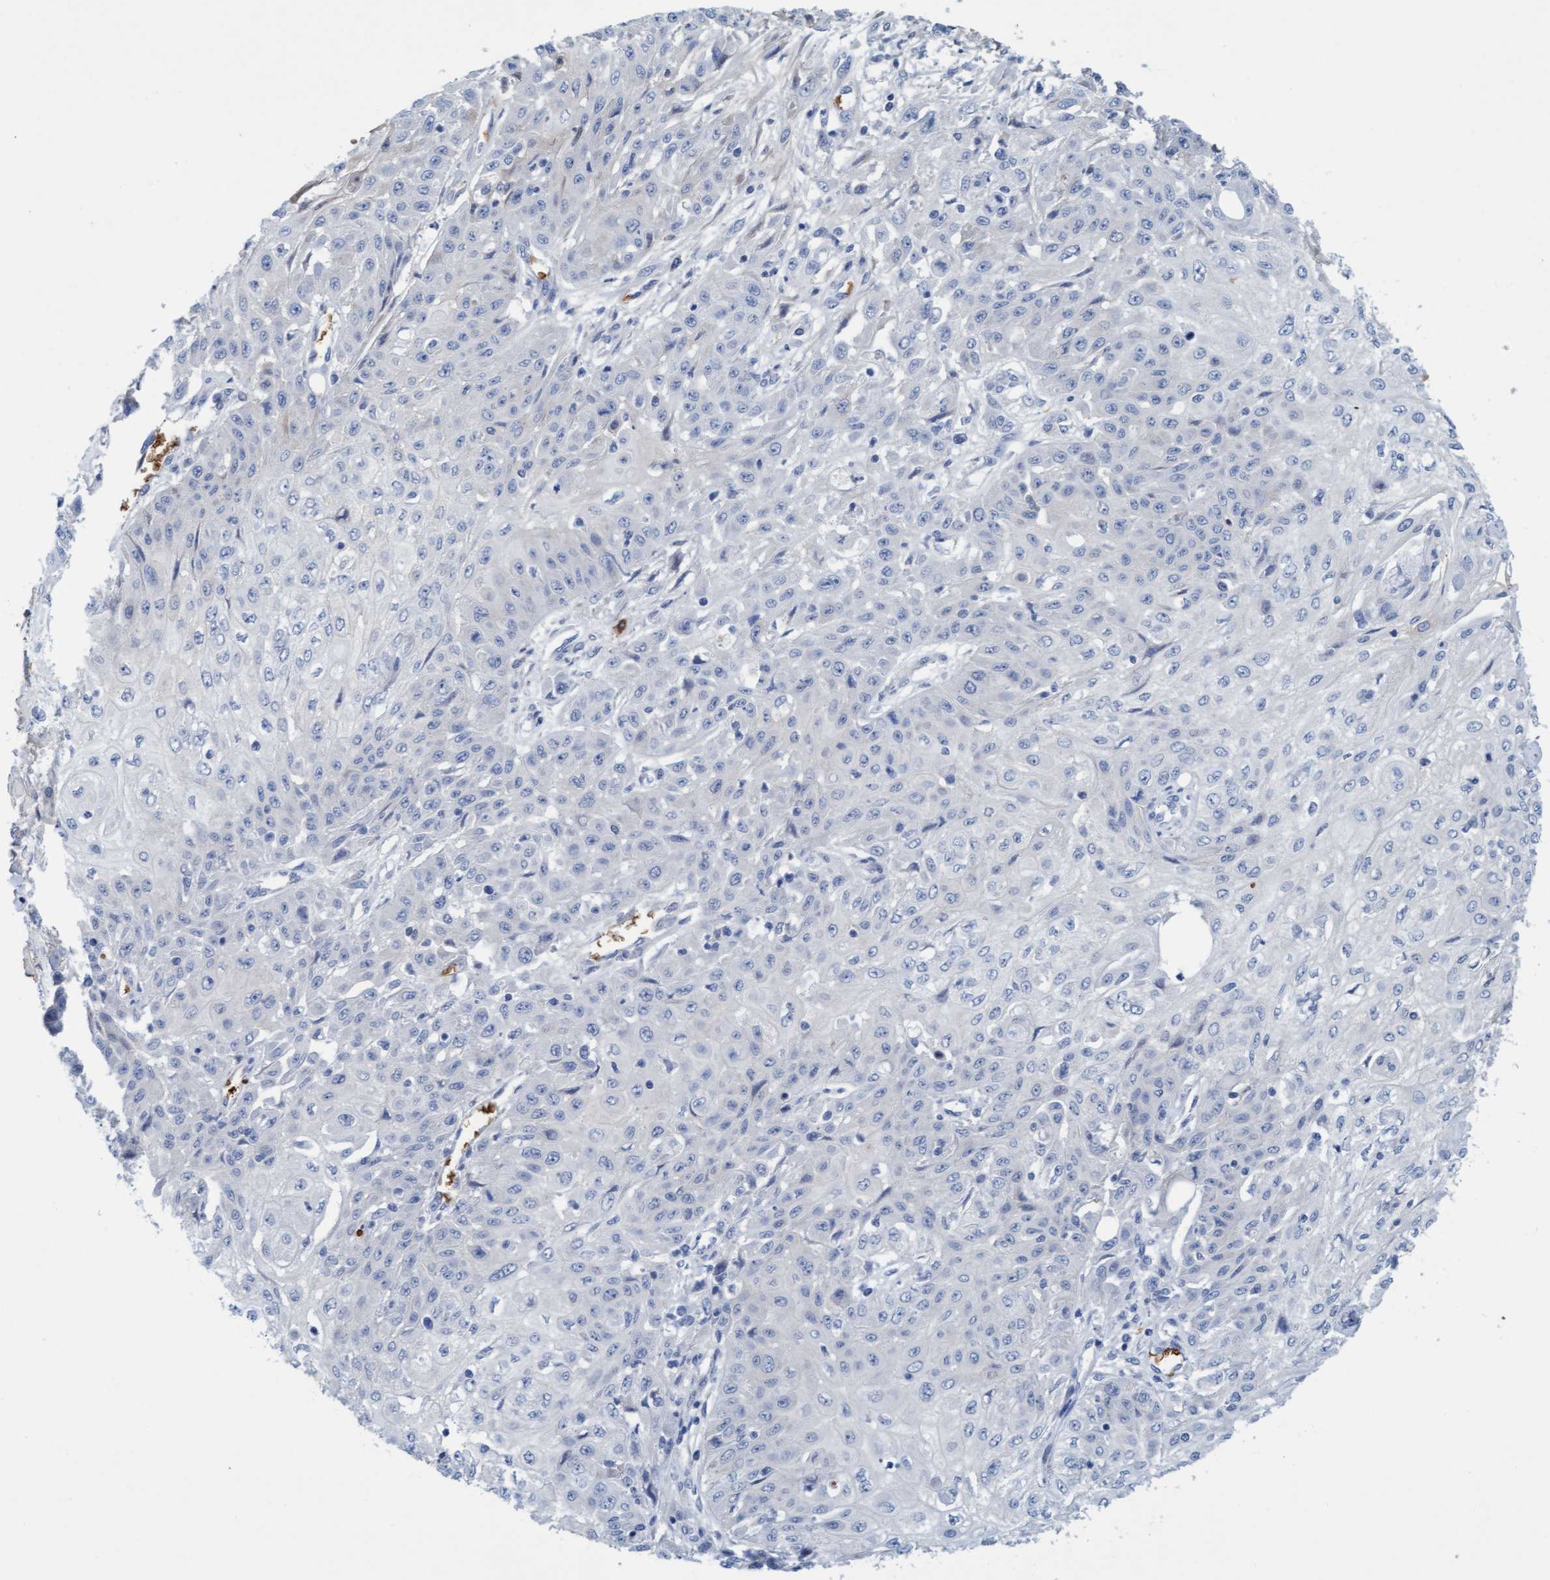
{"staining": {"intensity": "negative", "quantity": "none", "location": "none"}, "tissue": "skin cancer", "cell_type": "Tumor cells", "image_type": "cancer", "snomed": [{"axis": "morphology", "description": "Squamous cell carcinoma, NOS"}, {"axis": "morphology", "description": "Squamous cell carcinoma, metastatic, NOS"}, {"axis": "topography", "description": "Skin"}, {"axis": "topography", "description": "Lymph node"}], "caption": "The photomicrograph reveals no staining of tumor cells in skin metastatic squamous cell carcinoma.", "gene": "P2RX5", "patient": {"sex": "male", "age": 75}}